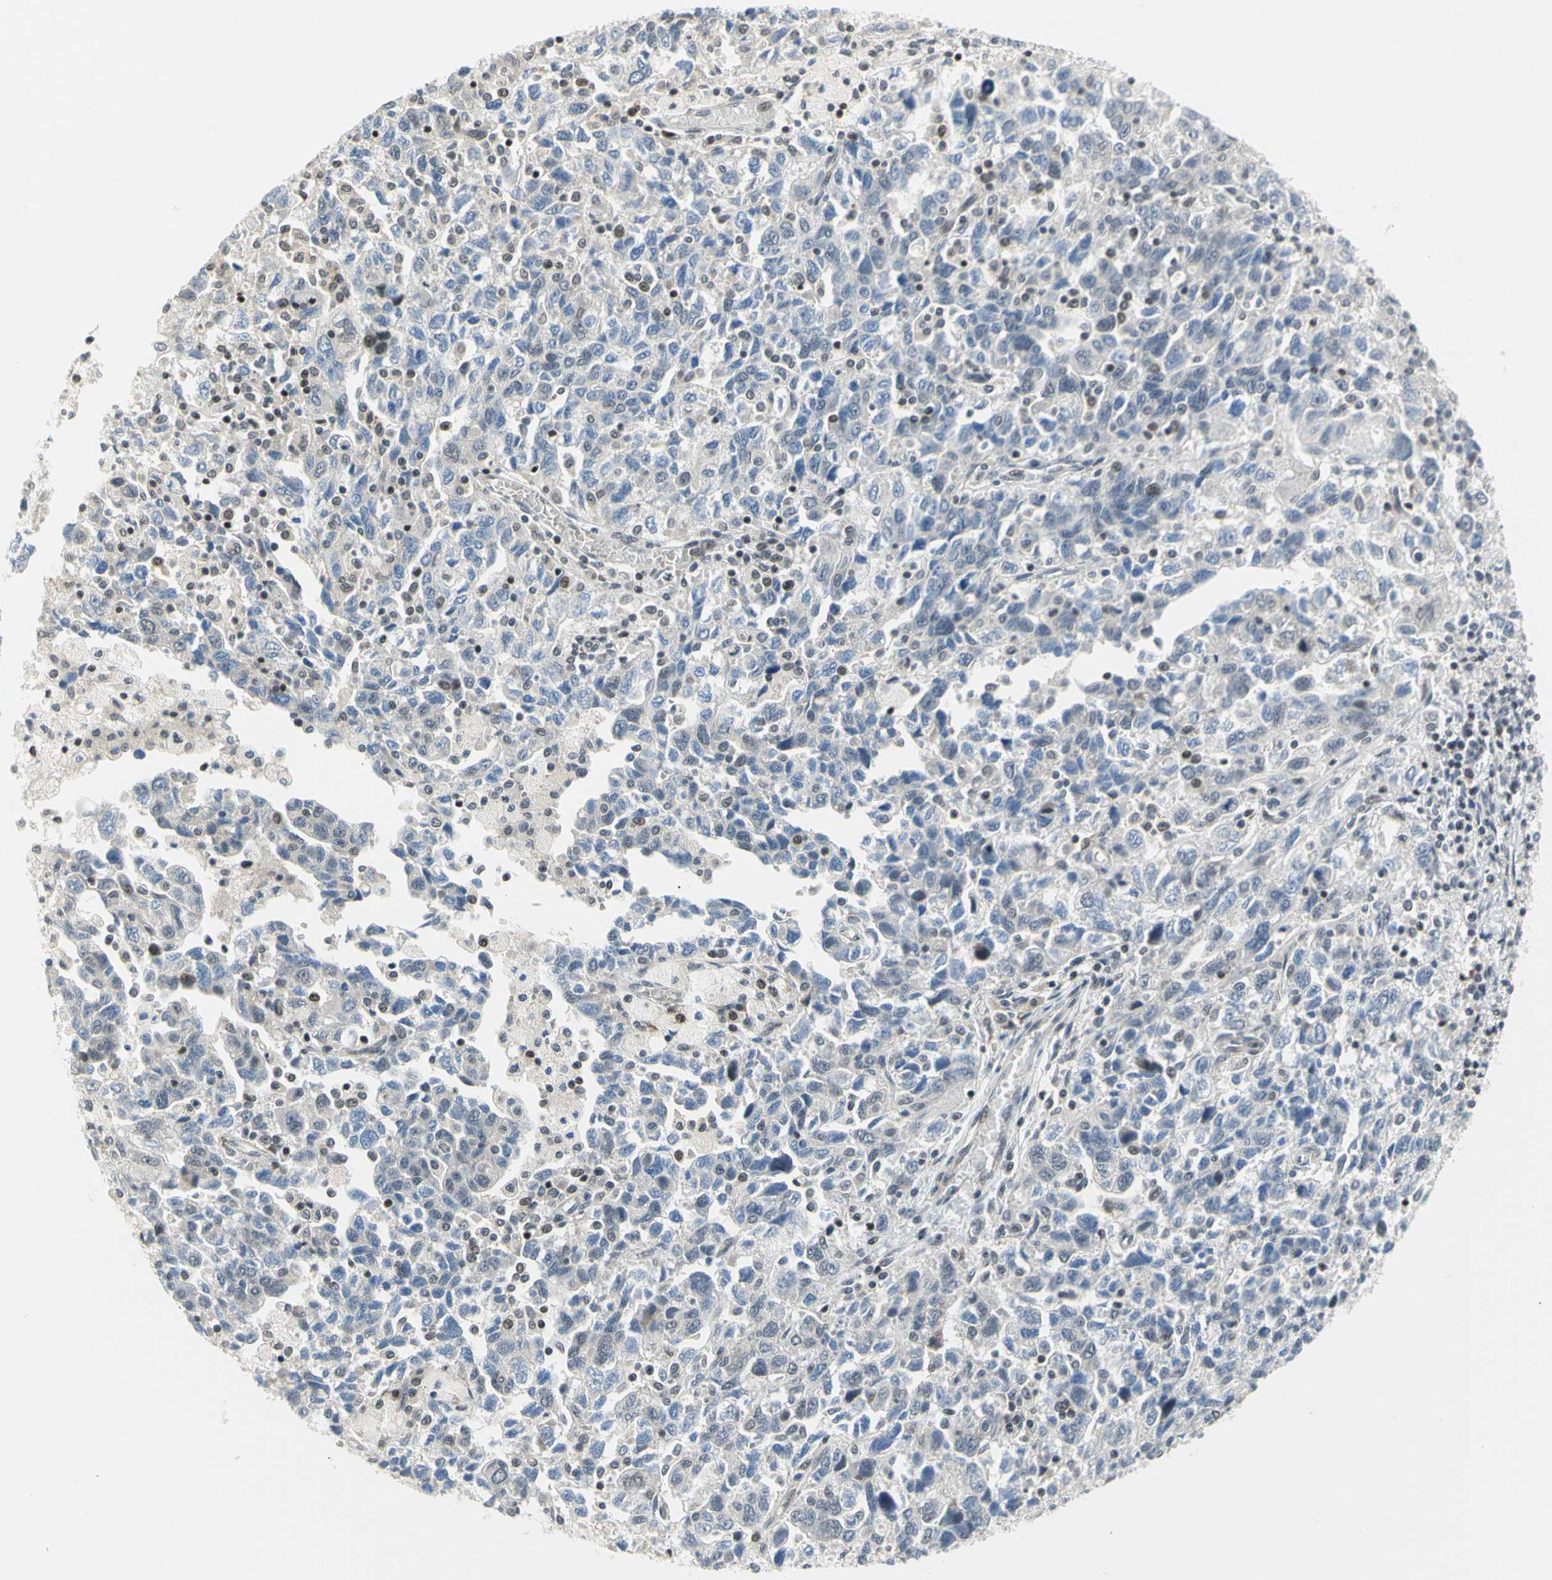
{"staining": {"intensity": "negative", "quantity": "none", "location": "none"}, "tissue": "ovarian cancer", "cell_type": "Tumor cells", "image_type": "cancer", "snomed": [{"axis": "morphology", "description": "Carcinoma, NOS"}, {"axis": "morphology", "description": "Cystadenocarcinoma, serous, NOS"}, {"axis": "topography", "description": "Ovary"}], "caption": "Immunohistochemical staining of carcinoma (ovarian) reveals no significant staining in tumor cells.", "gene": "IMPG2", "patient": {"sex": "female", "age": 69}}